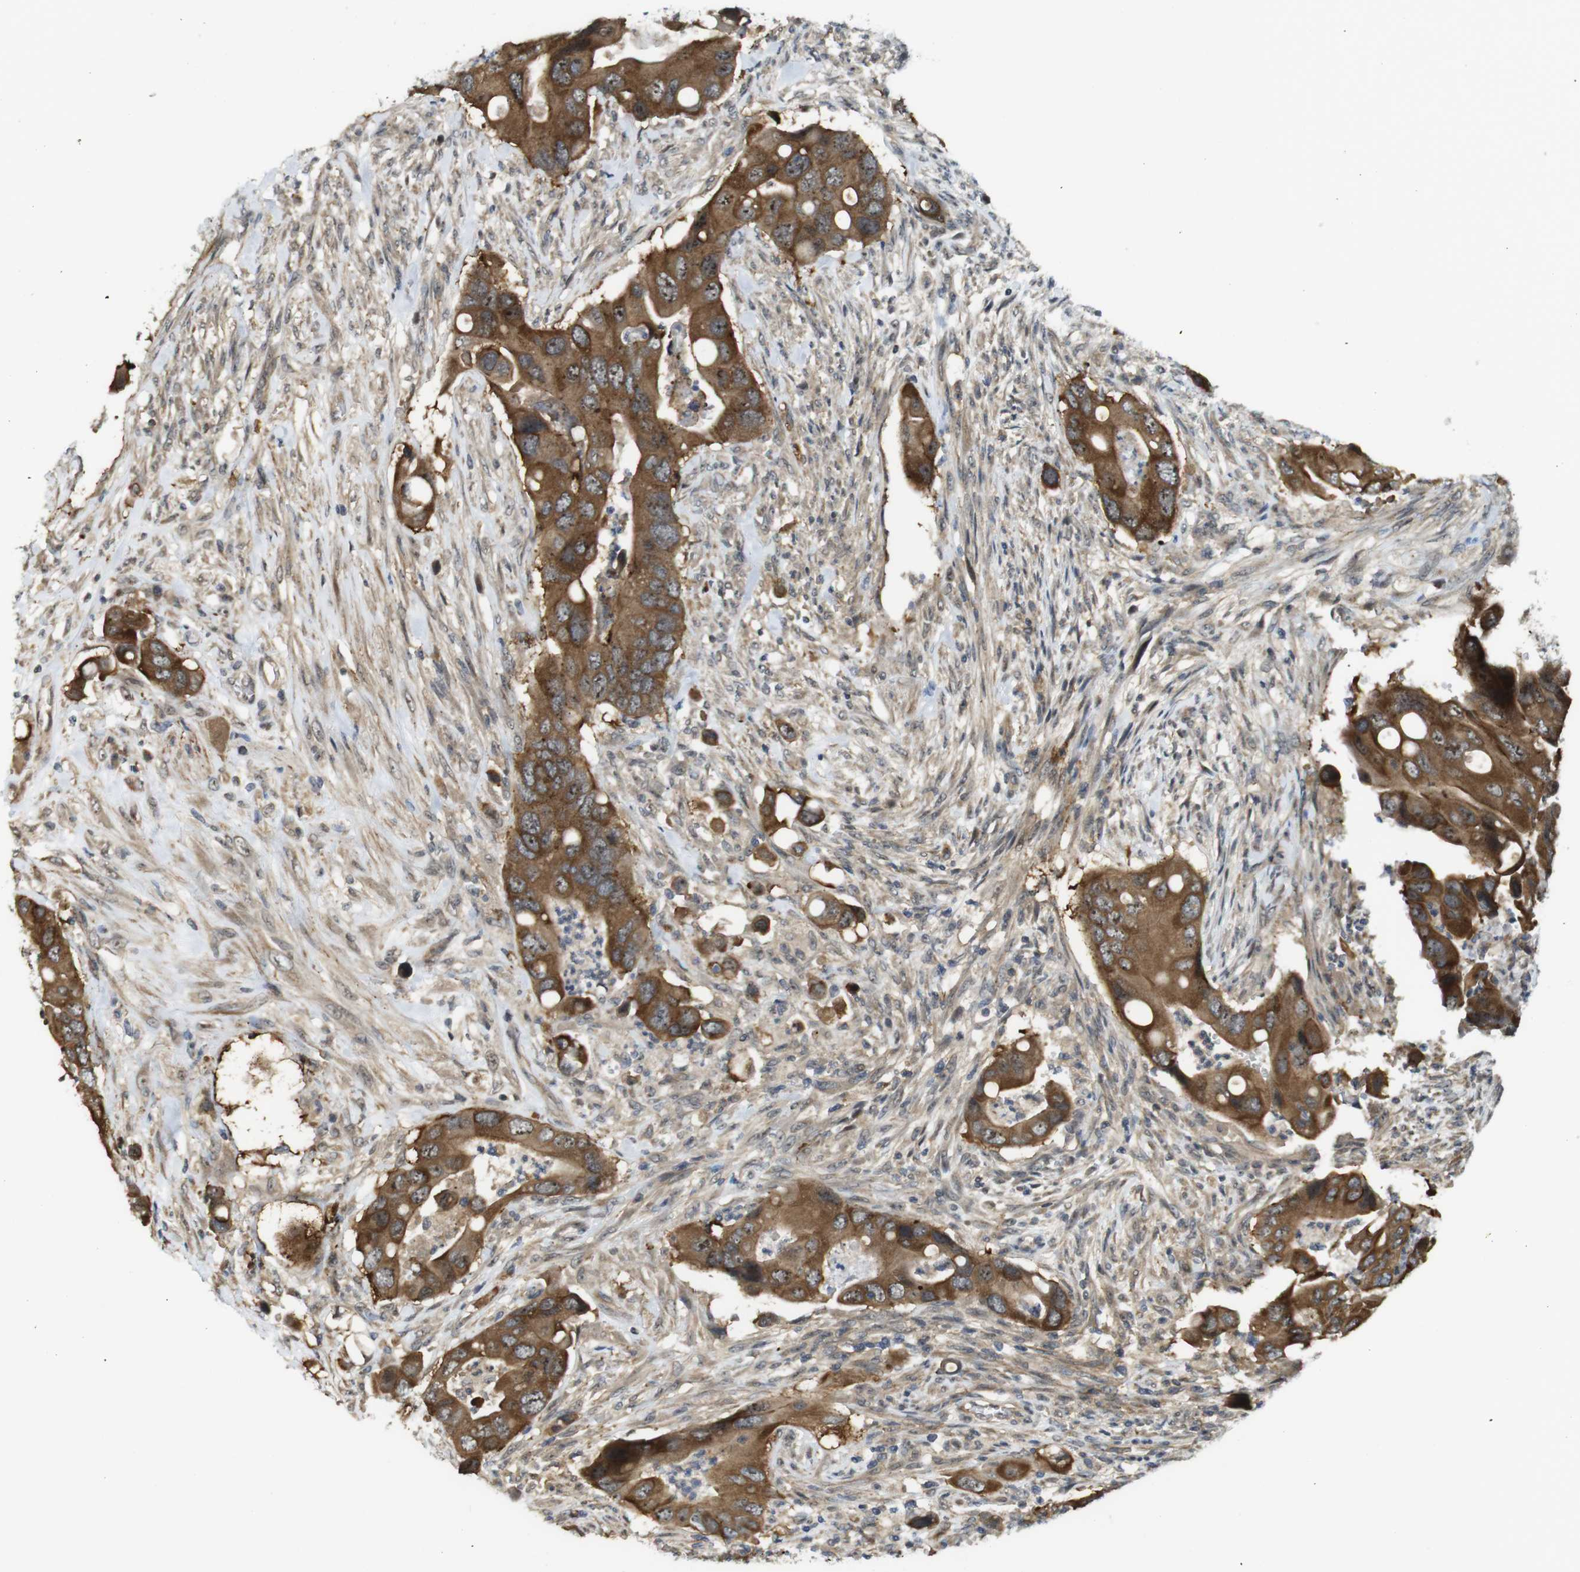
{"staining": {"intensity": "moderate", "quantity": ">75%", "location": "cytoplasmic/membranous"}, "tissue": "colorectal cancer", "cell_type": "Tumor cells", "image_type": "cancer", "snomed": [{"axis": "morphology", "description": "Adenocarcinoma, NOS"}, {"axis": "topography", "description": "Rectum"}], "caption": "High-magnification brightfield microscopy of colorectal adenocarcinoma stained with DAB (brown) and counterstained with hematoxylin (blue). tumor cells exhibit moderate cytoplasmic/membranous staining is appreciated in about>75% of cells. The staining was performed using DAB (3,3'-diaminobenzidine), with brown indicating positive protein expression. Nuclei are stained blue with hematoxylin.", "gene": "CC2D1A", "patient": {"sex": "female", "age": 57}}